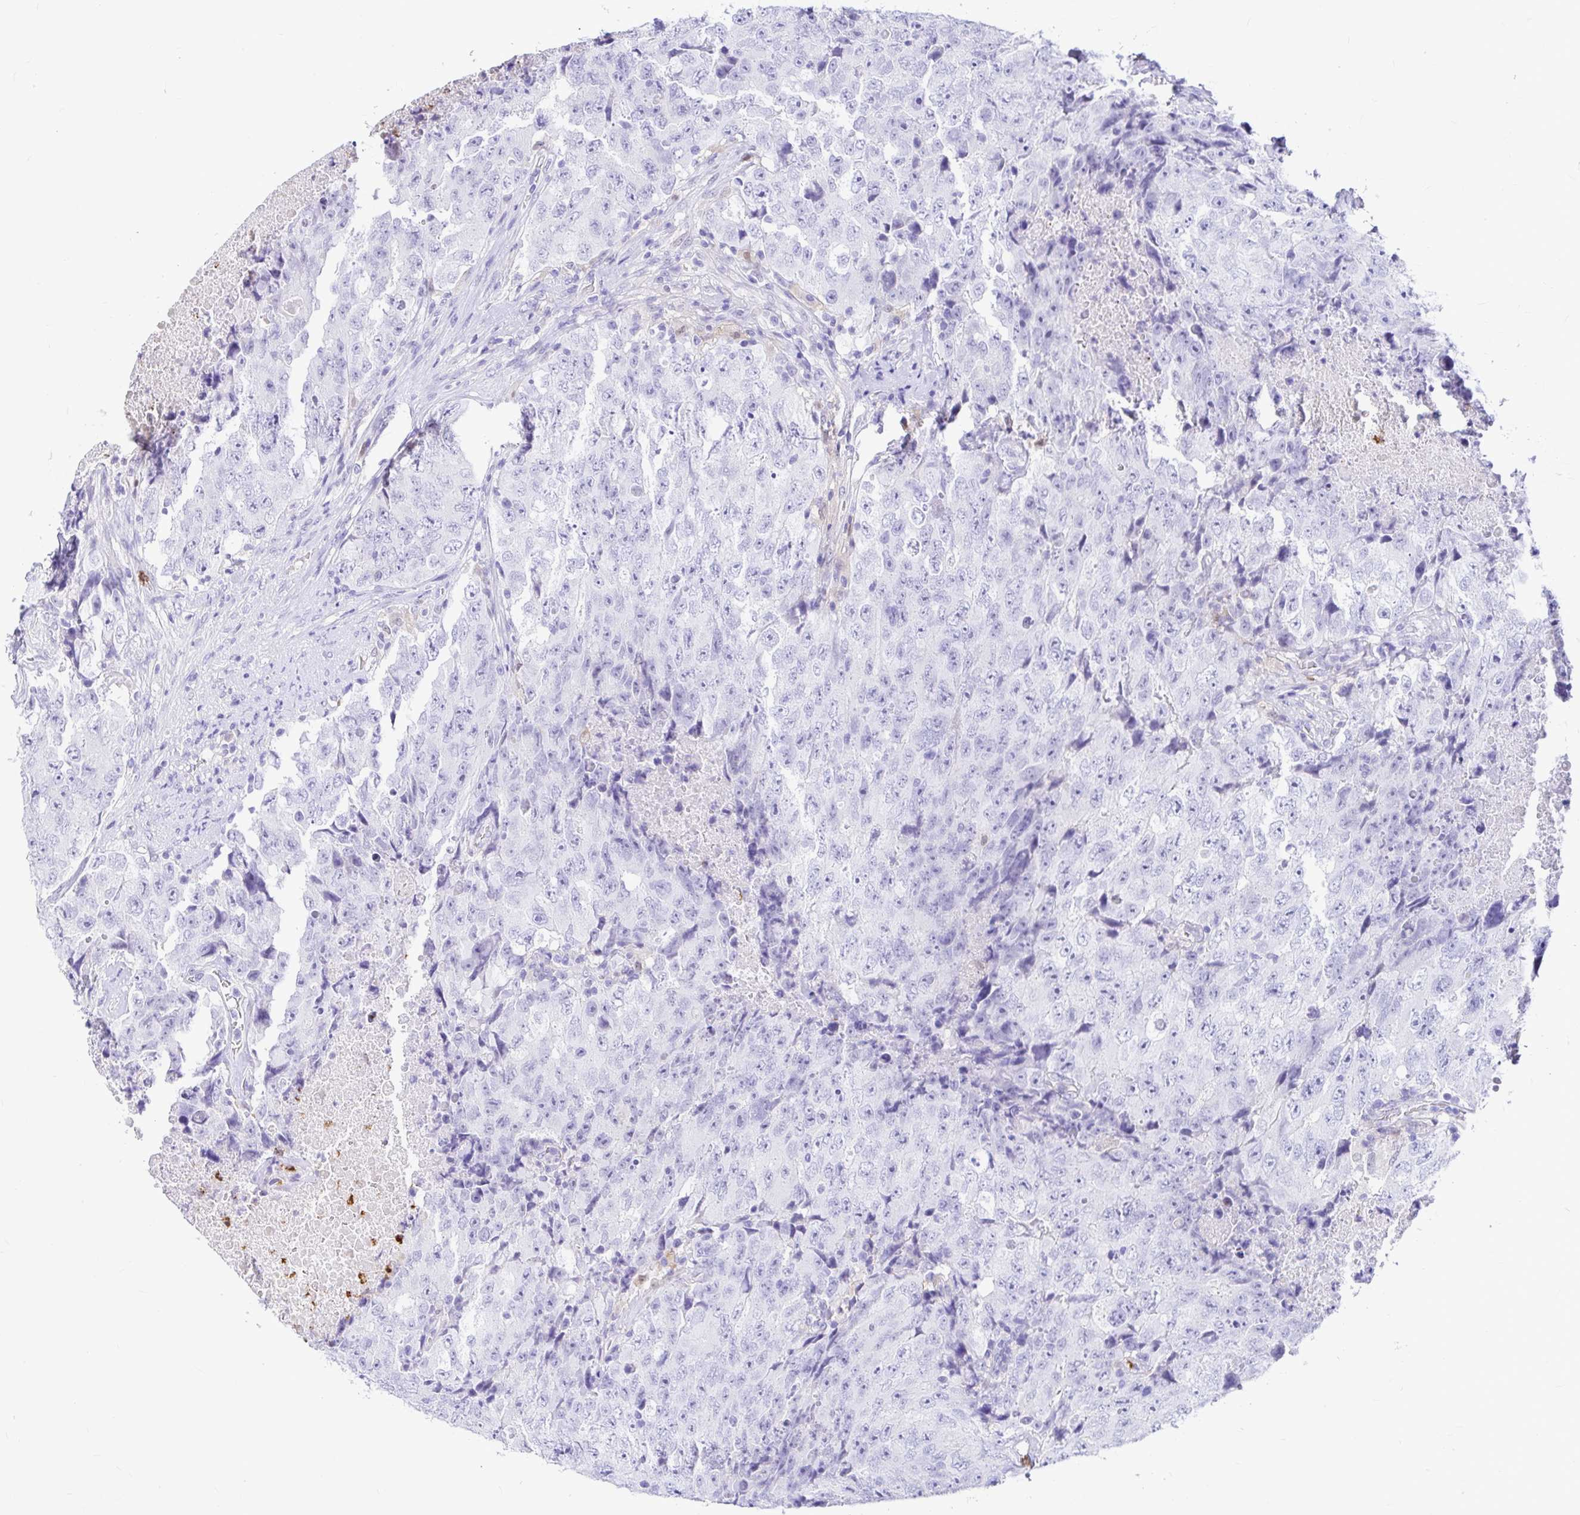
{"staining": {"intensity": "negative", "quantity": "none", "location": "none"}, "tissue": "testis cancer", "cell_type": "Tumor cells", "image_type": "cancer", "snomed": [{"axis": "morphology", "description": "Carcinoma, Embryonal, NOS"}, {"axis": "topography", "description": "Testis"}], "caption": "Micrograph shows no protein positivity in tumor cells of testis cancer tissue. The staining was performed using DAB (3,3'-diaminobenzidine) to visualize the protein expression in brown, while the nuclei were stained in blue with hematoxylin (Magnification: 20x).", "gene": "CLEC1B", "patient": {"sex": "male", "age": 24}}